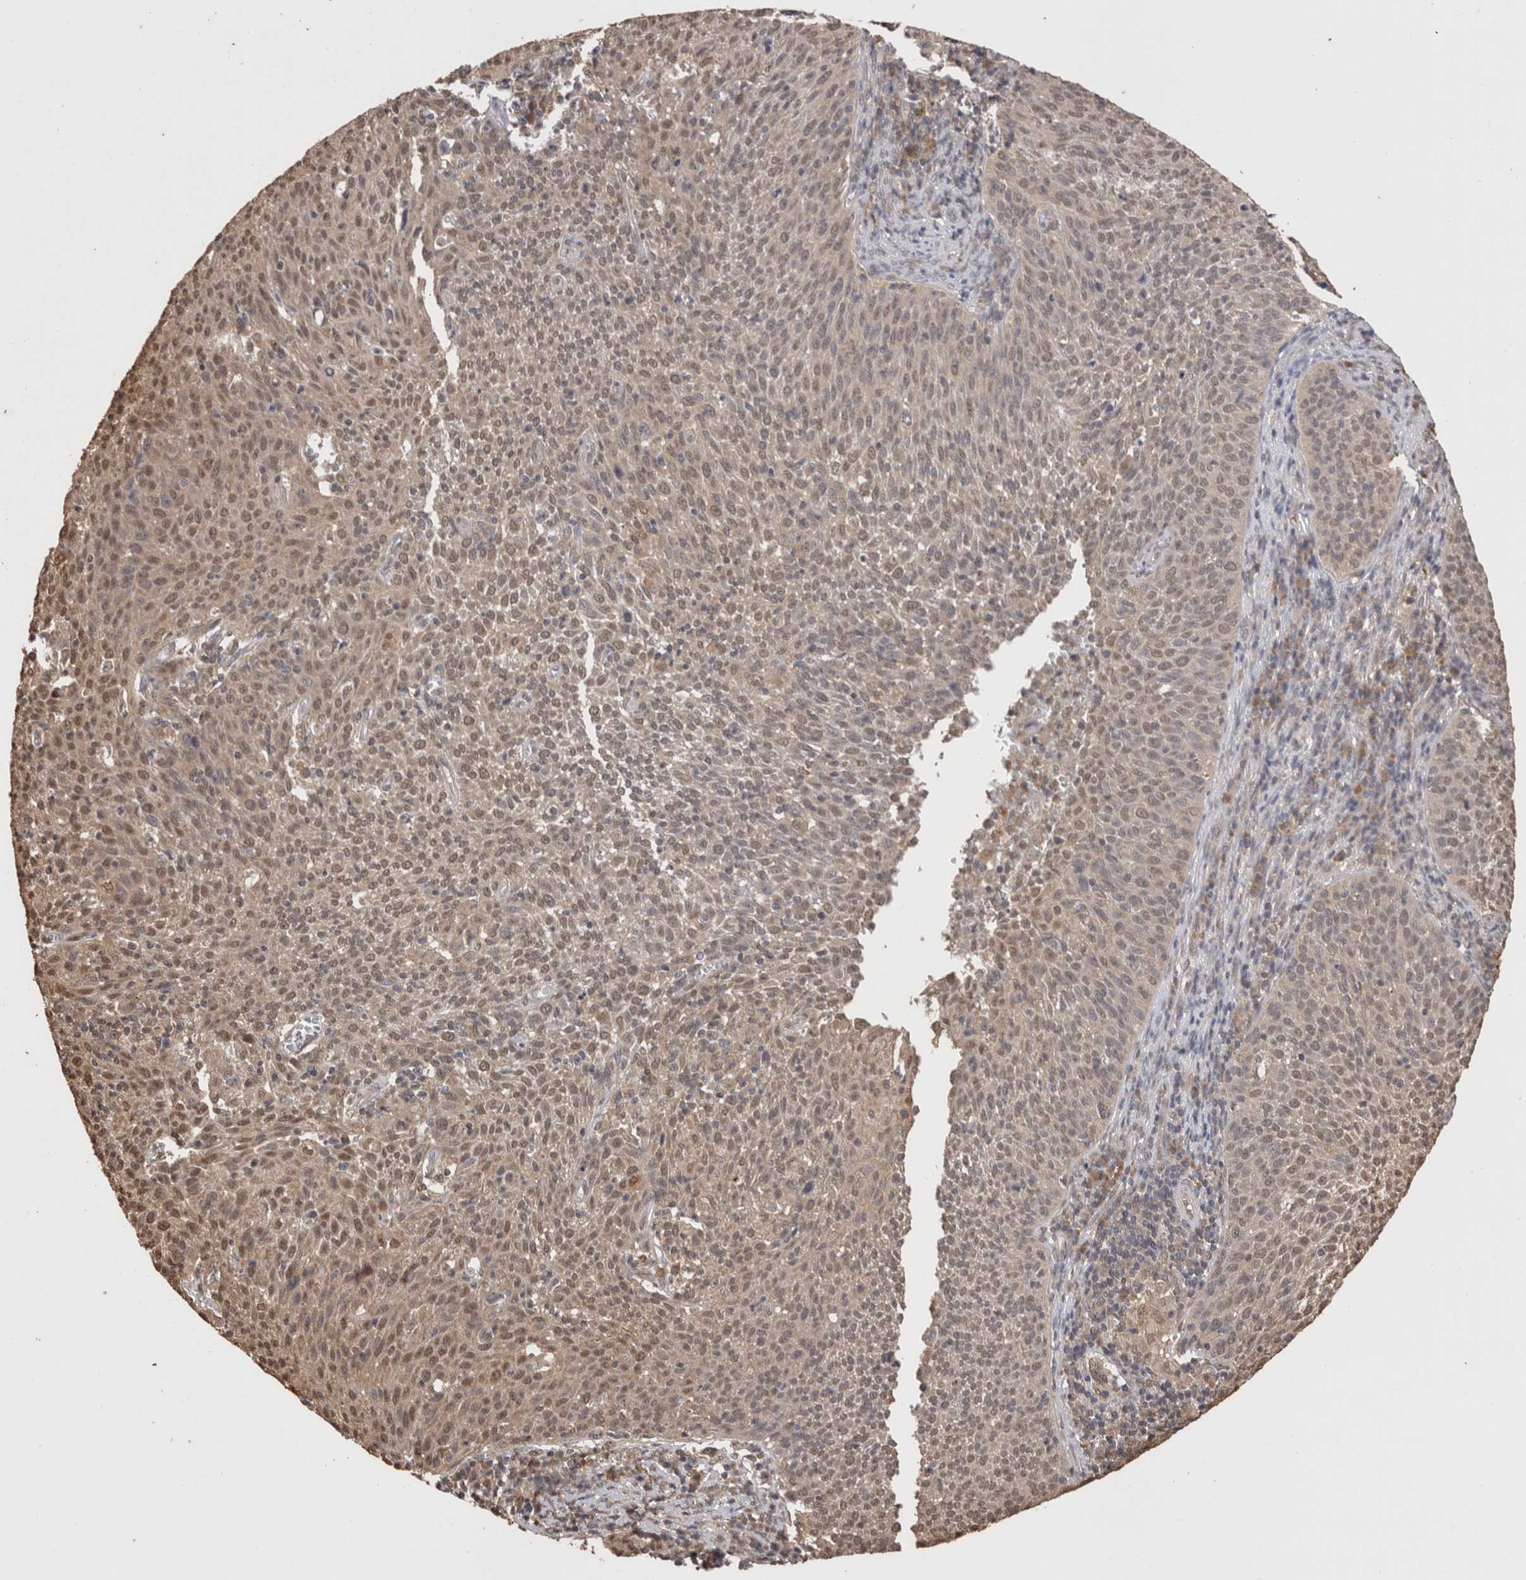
{"staining": {"intensity": "weak", "quantity": ">75%", "location": "cytoplasmic/membranous,nuclear"}, "tissue": "cervical cancer", "cell_type": "Tumor cells", "image_type": "cancer", "snomed": [{"axis": "morphology", "description": "Squamous cell carcinoma, NOS"}, {"axis": "topography", "description": "Cervix"}], "caption": "IHC (DAB (3,3'-diaminobenzidine)) staining of human cervical squamous cell carcinoma demonstrates weak cytoplasmic/membranous and nuclear protein staining in about >75% of tumor cells.", "gene": "GRK5", "patient": {"sex": "female", "age": 38}}